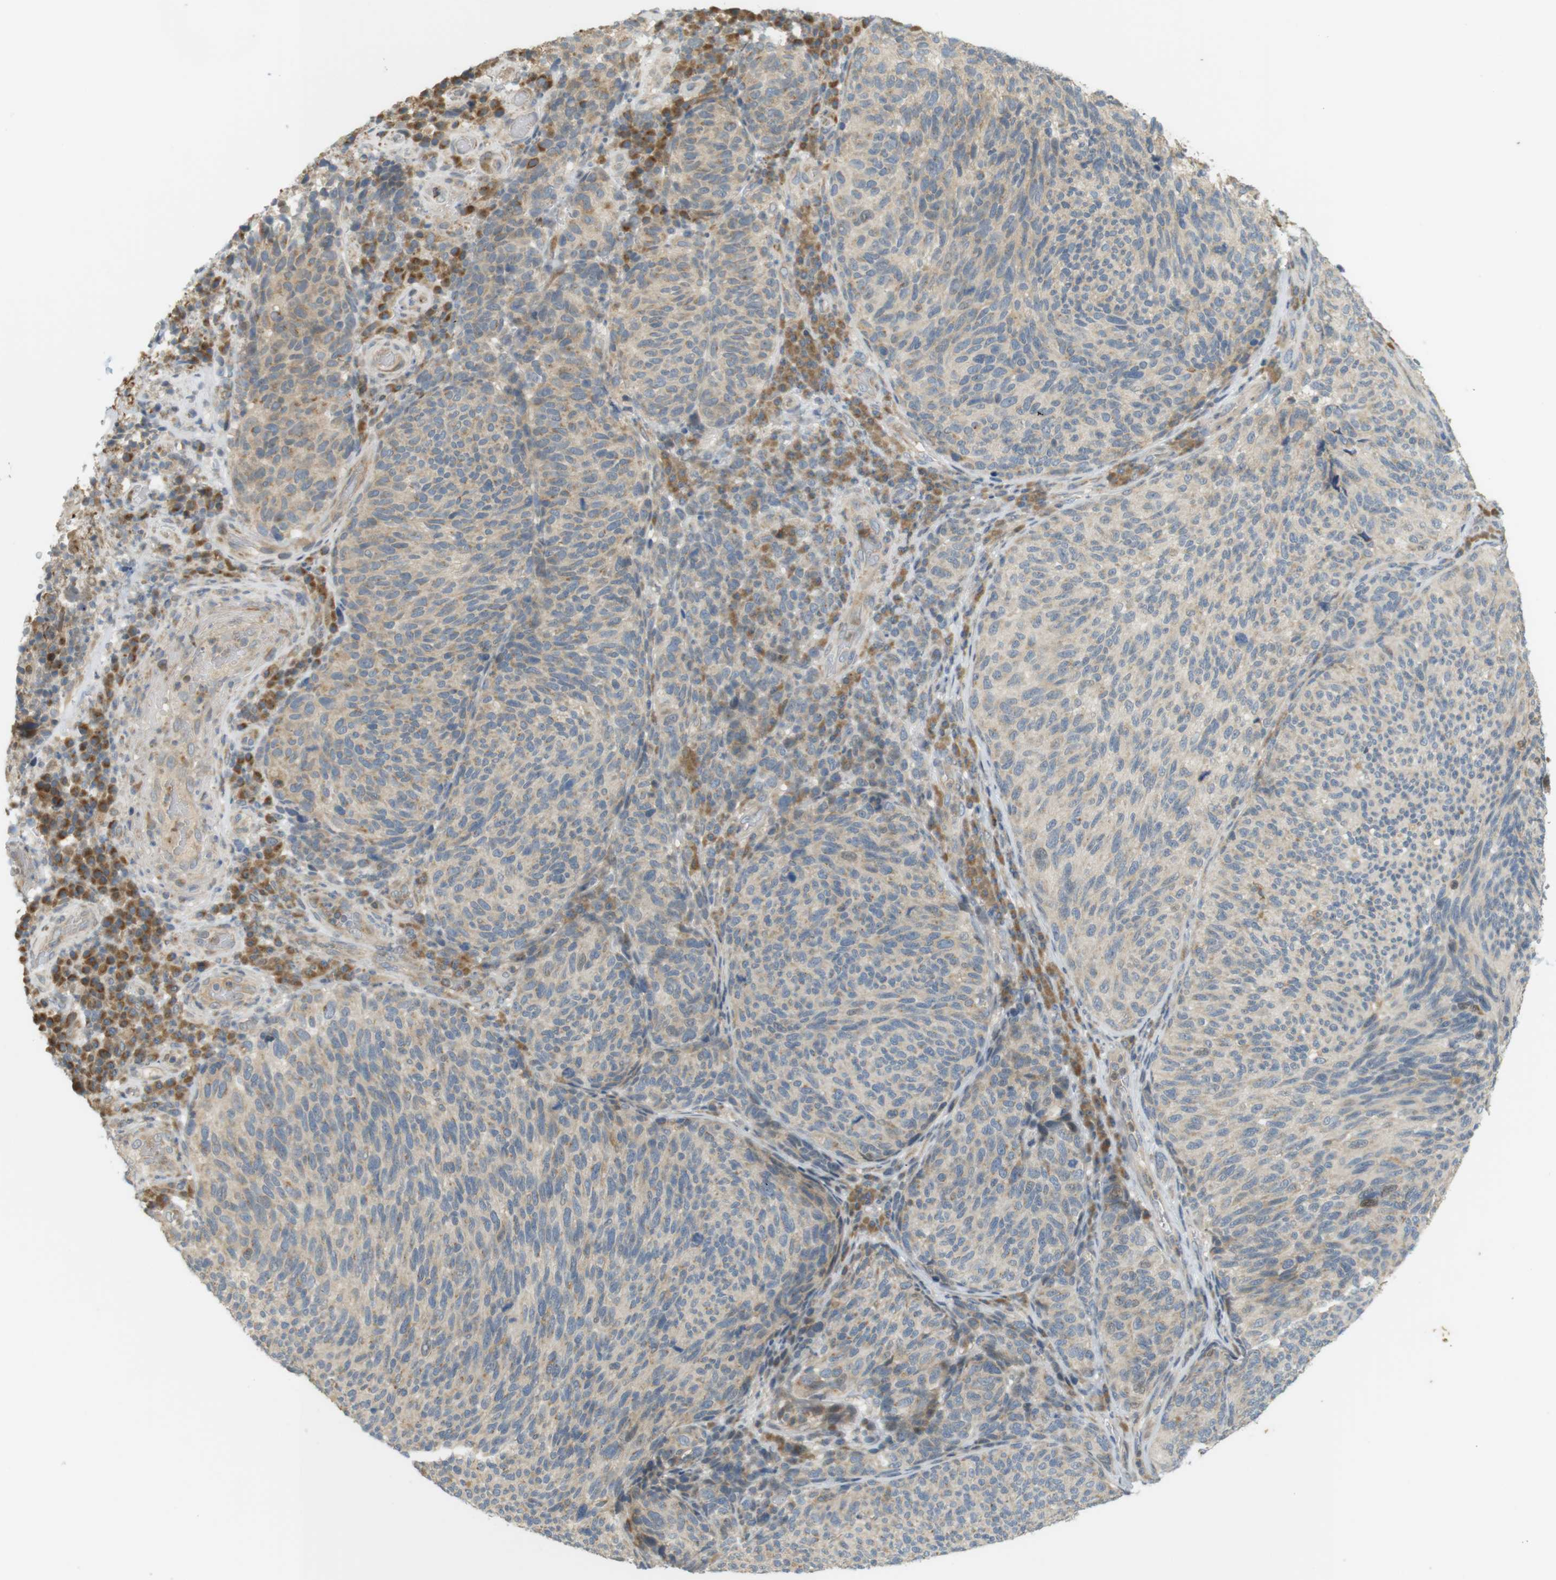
{"staining": {"intensity": "weak", "quantity": "25%-75%", "location": "cytoplasmic/membranous"}, "tissue": "melanoma", "cell_type": "Tumor cells", "image_type": "cancer", "snomed": [{"axis": "morphology", "description": "Malignant melanoma, NOS"}, {"axis": "topography", "description": "Skin"}], "caption": "A high-resolution image shows immunohistochemistry (IHC) staining of malignant melanoma, which displays weak cytoplasmic/membranous positivity in approximately 25%-75% of tumor cells.", "gene": "CLRN3", "patient": {"sex": "female", "age": 73}}